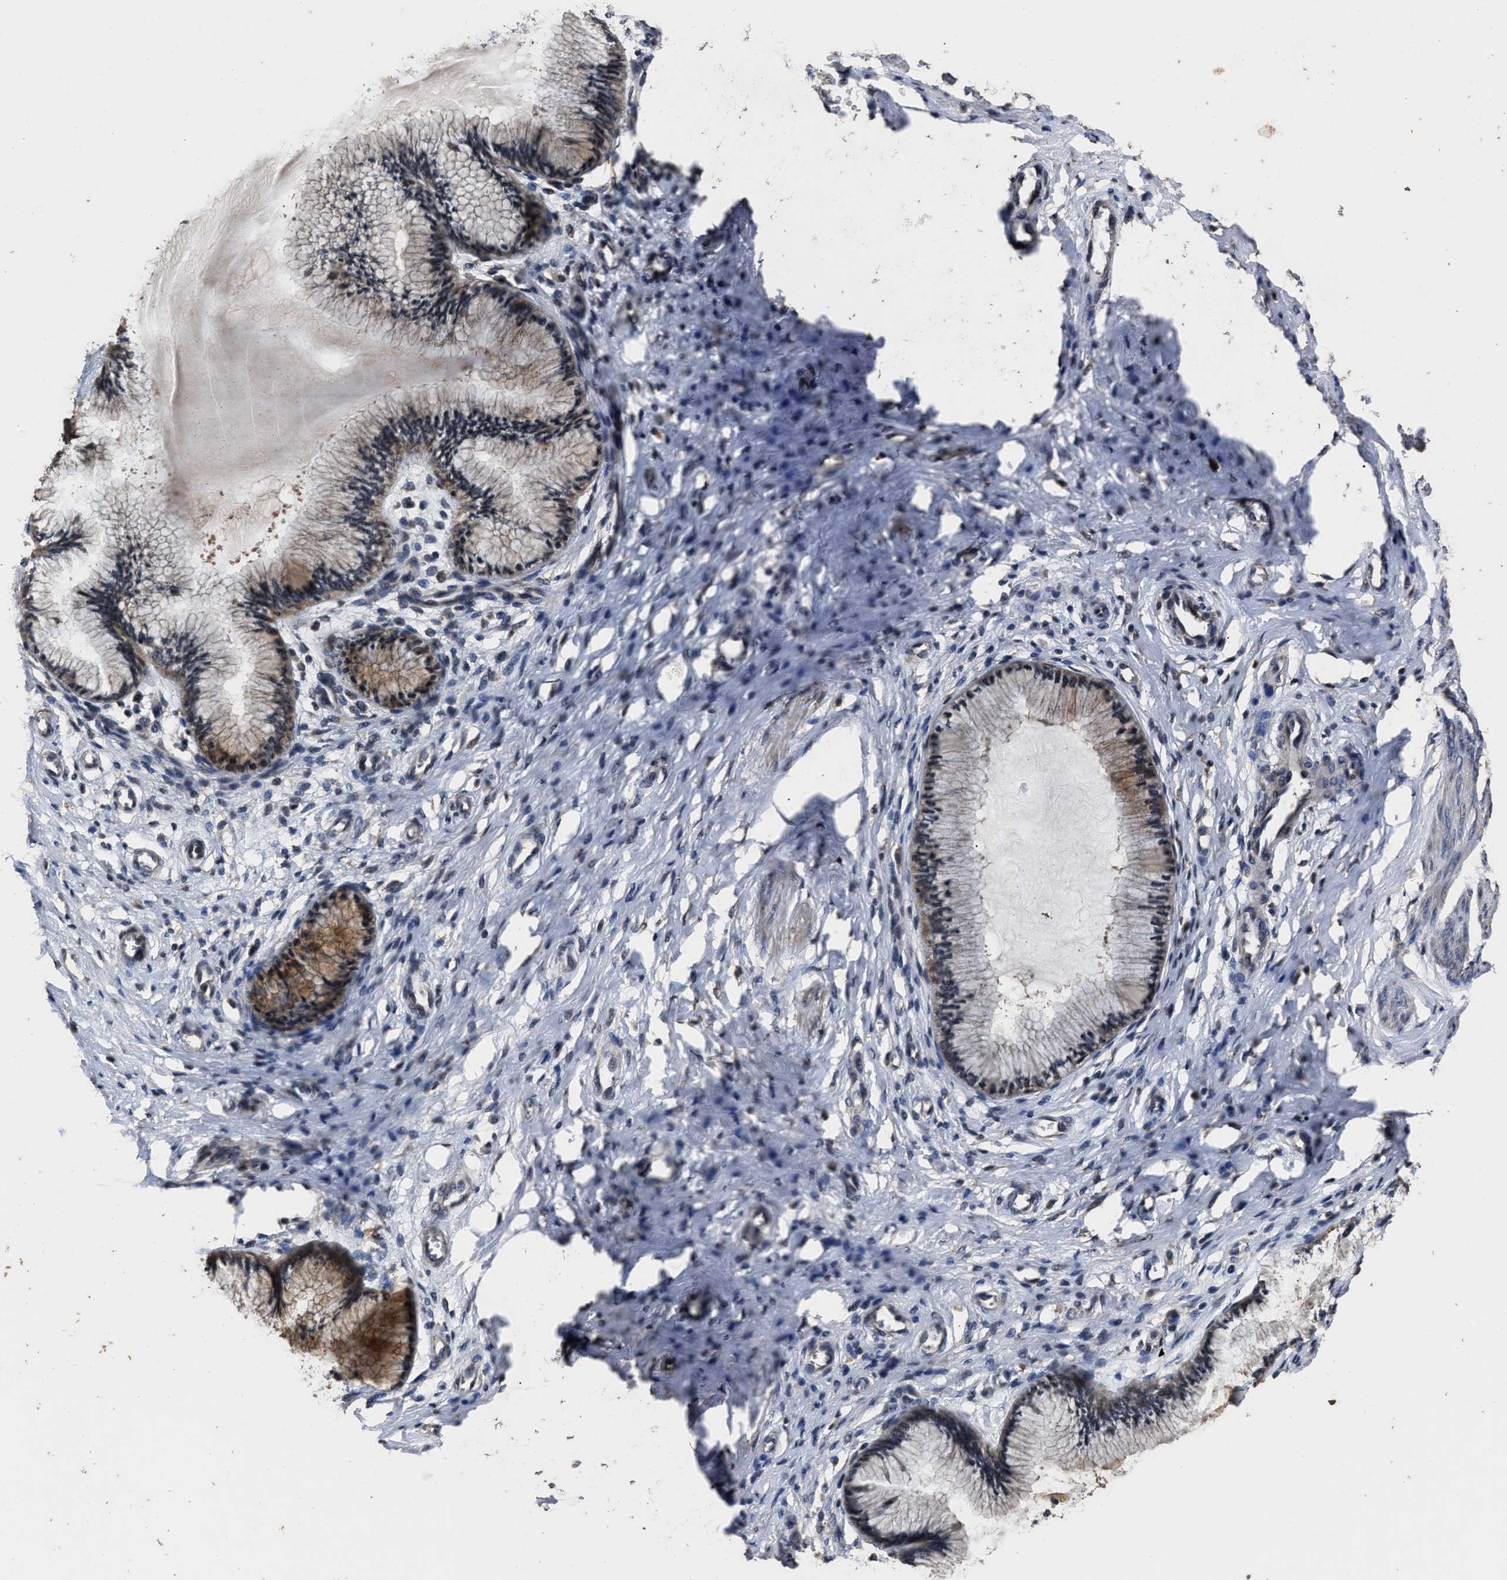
{"staining": {"intensity": "moderate", "quantity": "25%-75%", "location": "cytoplasmic/membranous"}, "tissue": "cervix", "cell_type": "Glandular cells", "image_type": "normal", "snomed": [{"axis": "morphology", "description": "Normal tissue, NOS"}, {"axis": "topography", "description": "Cervix"}], "caption": "Brown immunohistochemical staining in unremarkable human cervix reveals moderate cytoplasmic/membranous positivity in about 25%-75% of glandular cells.", "gene": "RSBN1L", "patient": {"sex": "female", "age": 55}}